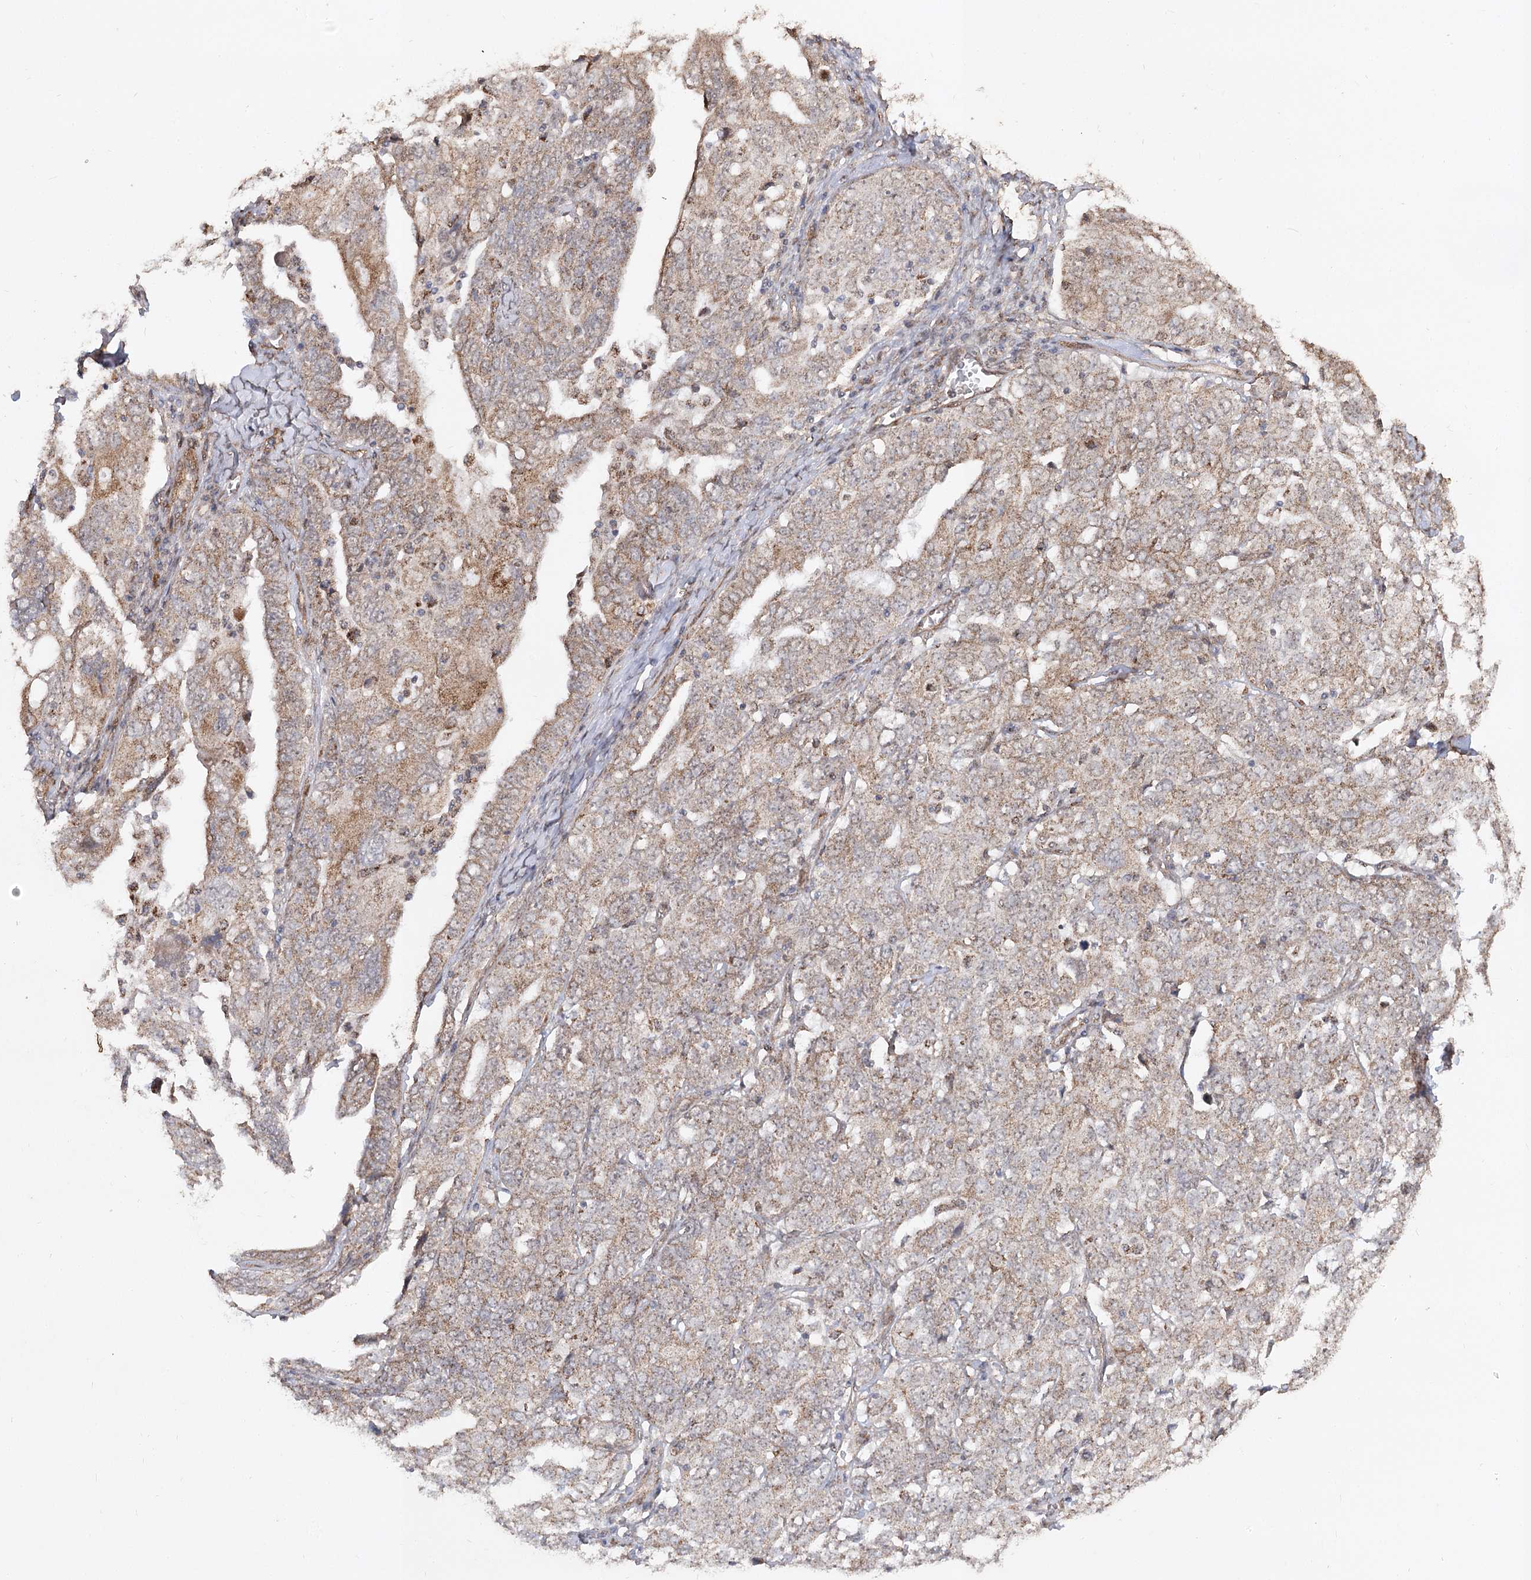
{"staining": {"intensity": "moderate", "quantity": ">75%", "location": "cytoplasmic/membranous"}, "tissue": "ovarian cancer", "cell_type": "Tumor cells", "image_type": "cancer", "snomed": [{"axis": "morphology", "description": "Carcinoma, endometroid"}, {"axis": "topography", "description": "Ovary"}], "caption": "Human ovarian endometroid carcinoma stained with a brown dye displays moderate cytoplasmic/membranous positive expression in approximately >75% of tumor cells.", "gene": "ZSCAN23", "patient": {"sex": "female", "age": 62}}